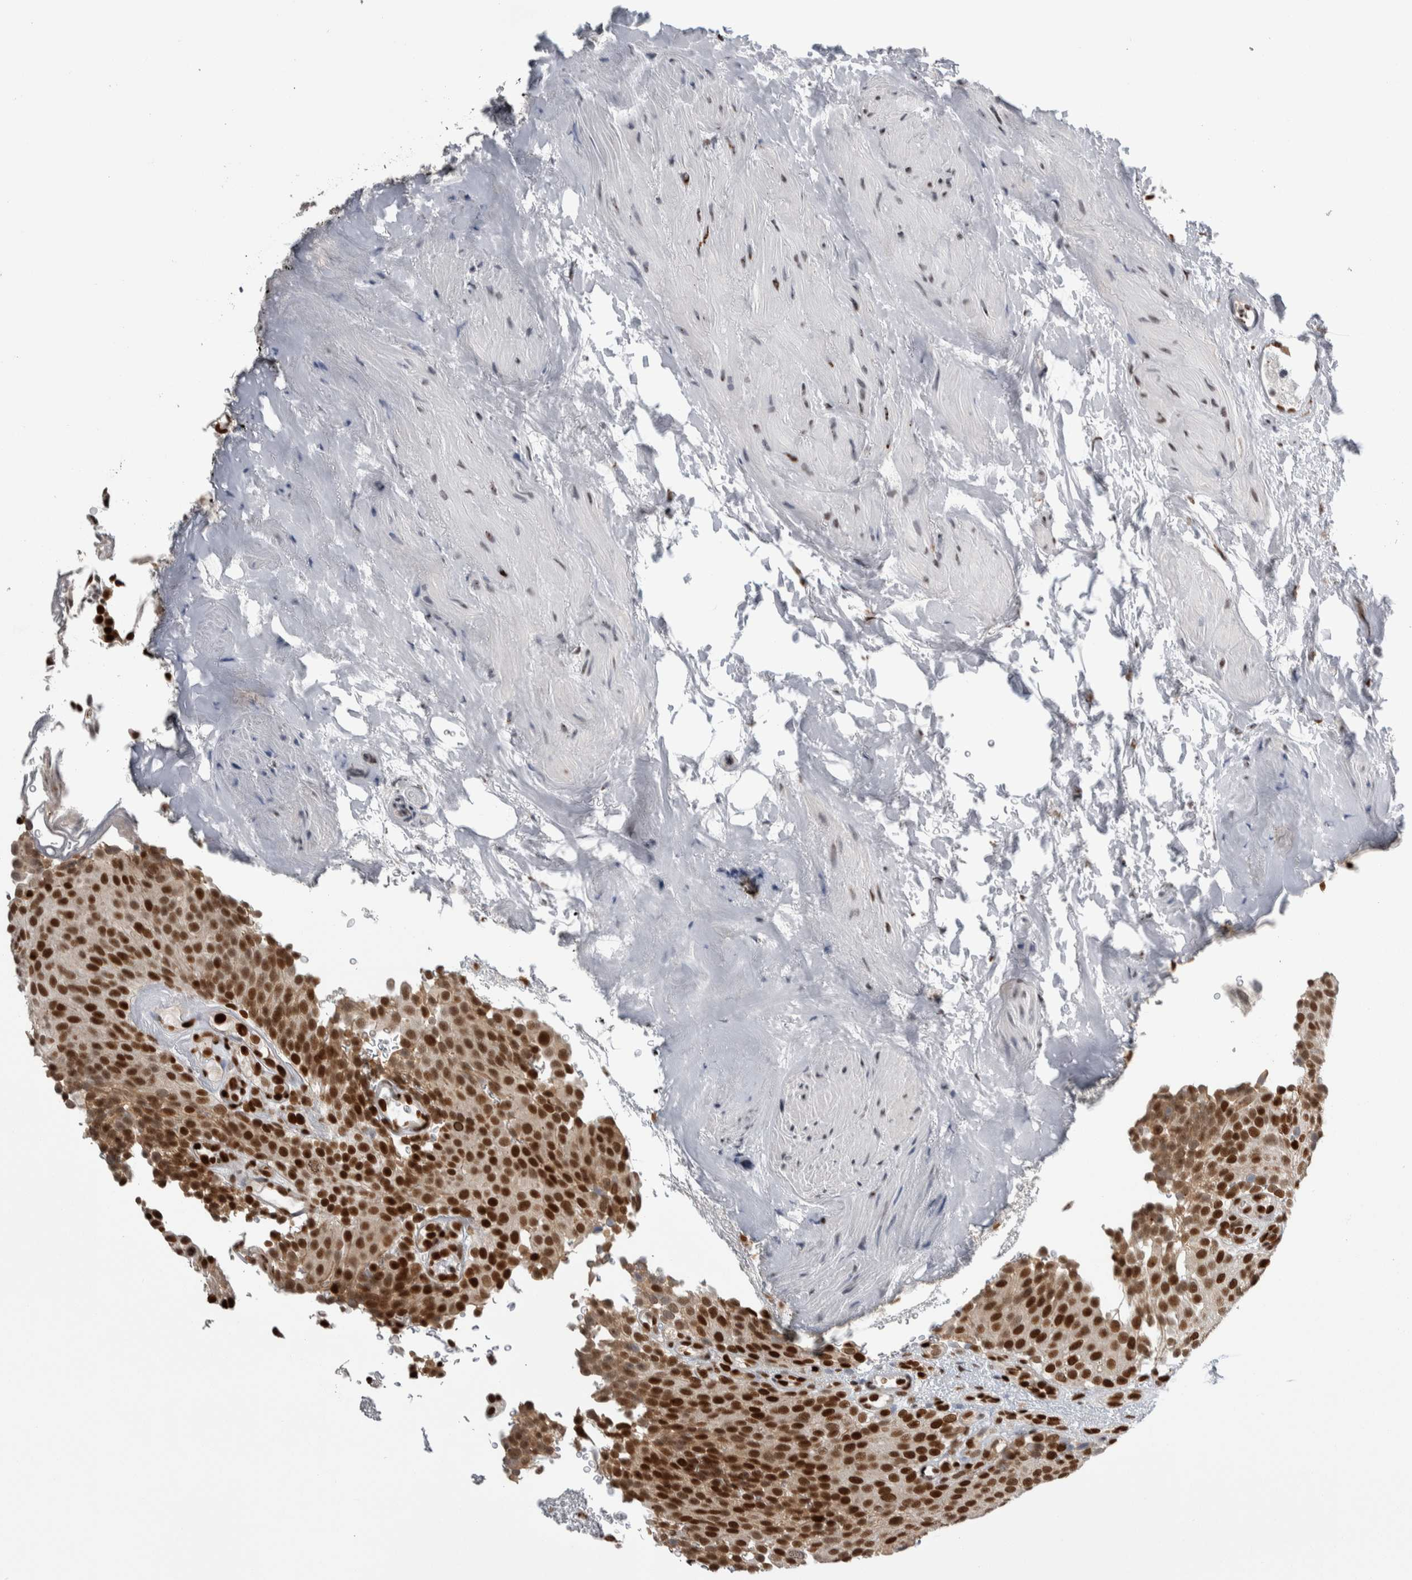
{"staining": {"intensity": "strong", "quantity": "25%-75%", "location": "cytoplasmic/membranous,nuclear"}, "tissue": "urothelial cancer", "cell_type": "Tumor cells", "image_type": "cancer", "snomed": [{"axis": "morphology", "description": "Urothelial carcinoma, Low grade"}, {"axis": "topography", "description": "Urinary bladder"}], "caption": "A brown stain highlights strong cytoplasmic/membranous and nuclear positivity of a protein in low-grade urothelial carcinoma tumor cells.", "gene": "TAX1BP1", "patient": {"sex": "male", "age": 78}}